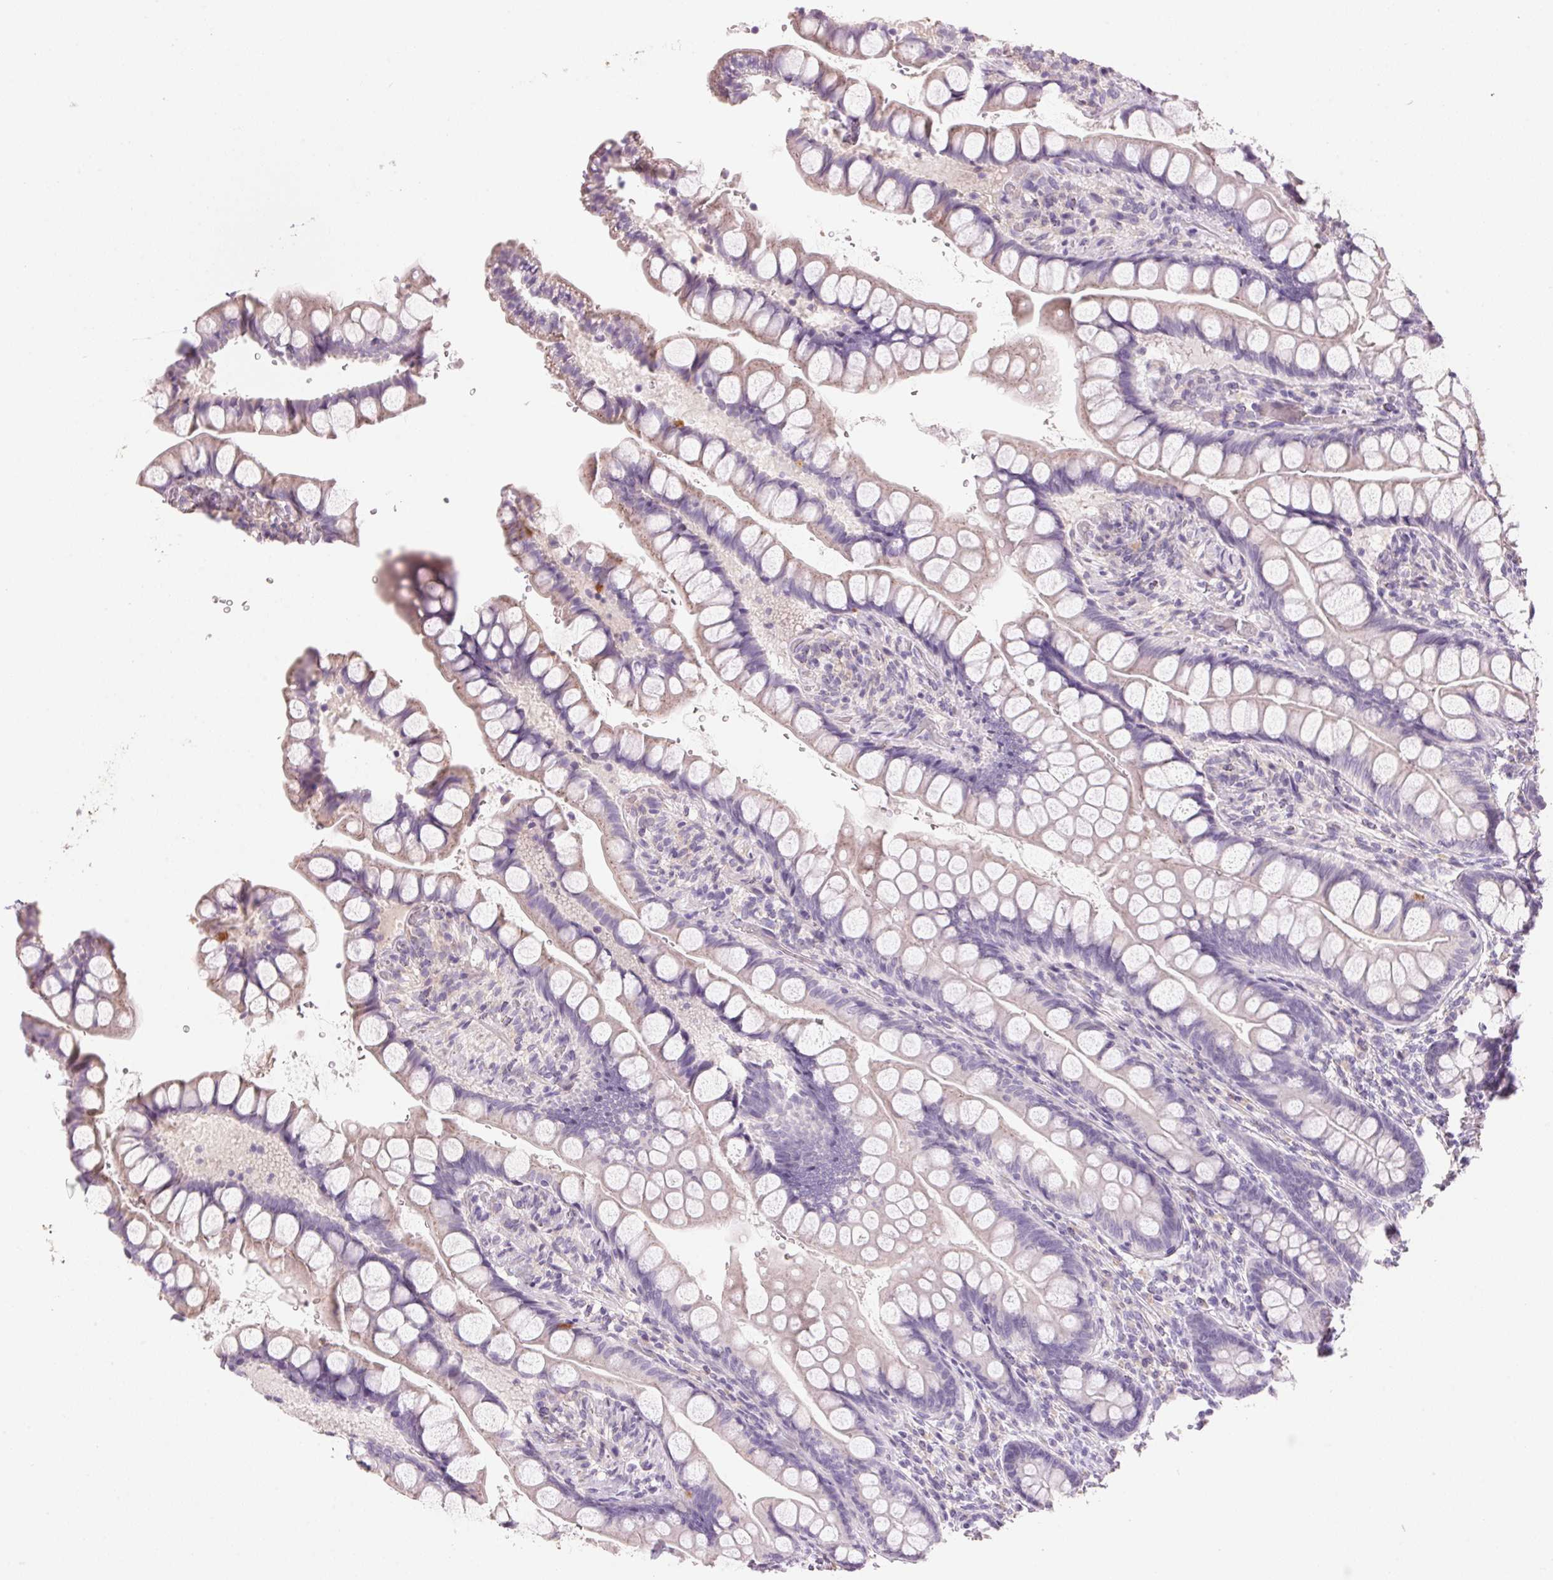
{"staining": {"intensity": "negative", "quantity": "none", "location": "none"}, "tissue": "small intestine", "cell_type": "Glandular cells", "image_type": "normal", "snomed": [{"axis": "morphology", "description": "Normal tissue, NOS"}, {"axis": "topography", "description": "Small intestine"}], "caption": "Glandular cells show no significant protein staining in normal small intestine. (DAB (3,3'-diaminobenzidine) immunohistochemistry (IHC) visualized using brightfield microscopy, high magnification).", "gene": "LYZL6", "patient": {"sex": "male", "age": 70}}